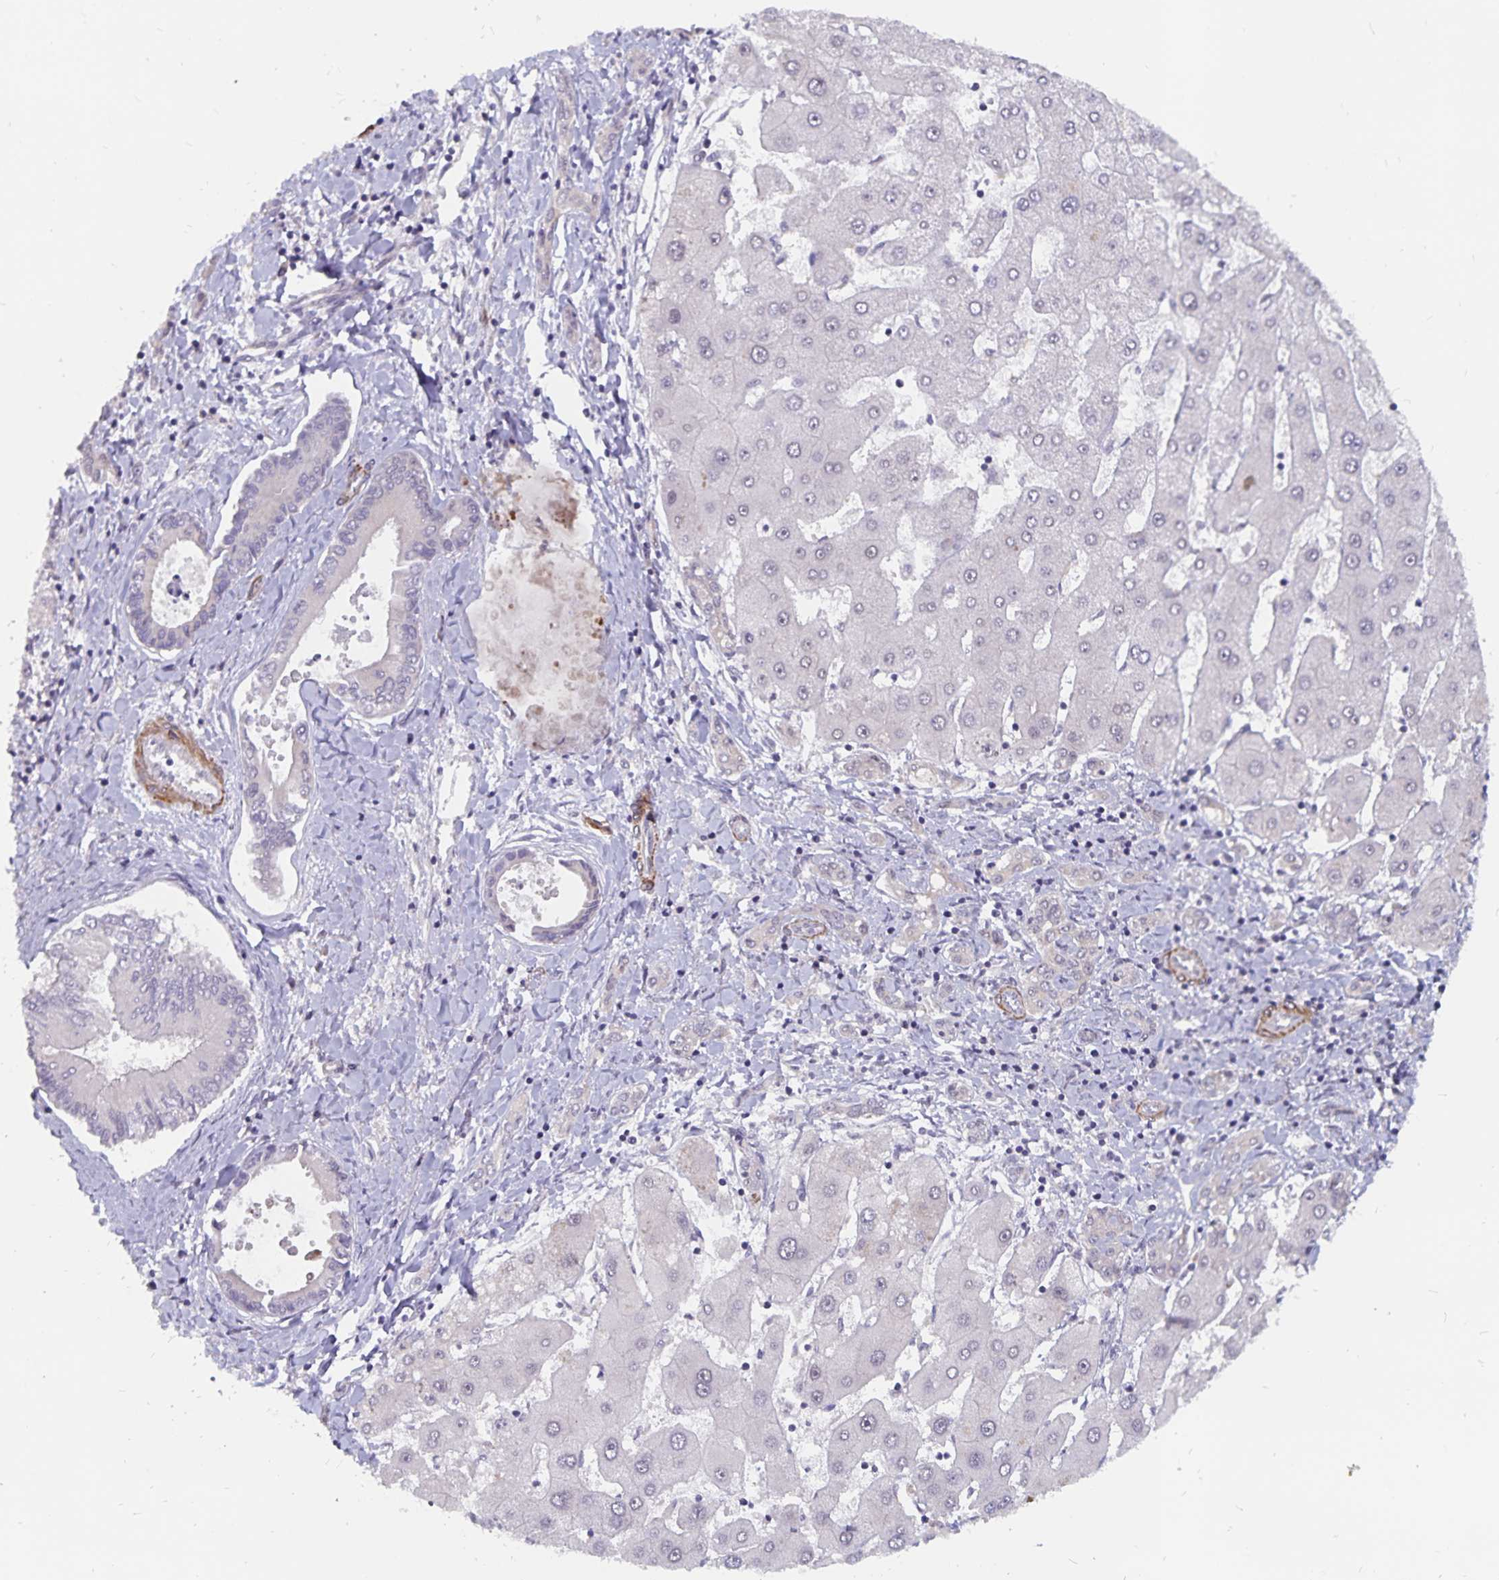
{"staining": {"intensity": "negative", "quantity": "none", "location": "none"}, "tissue": "liver cancer", "cell_type": "Tumor cells", "image_type": "cancer", "snomed": [{"axis": "morphology", "description": "Cholangiocarcinoma"}, {"axis": "topography", "description": "Liver"}], "caption": "The image displays no significant staining in tumor cells of liver cancer (cholangiocarcinoma).", "gene": "BAG6", "patient": {"sex": "male", "age": 66}}